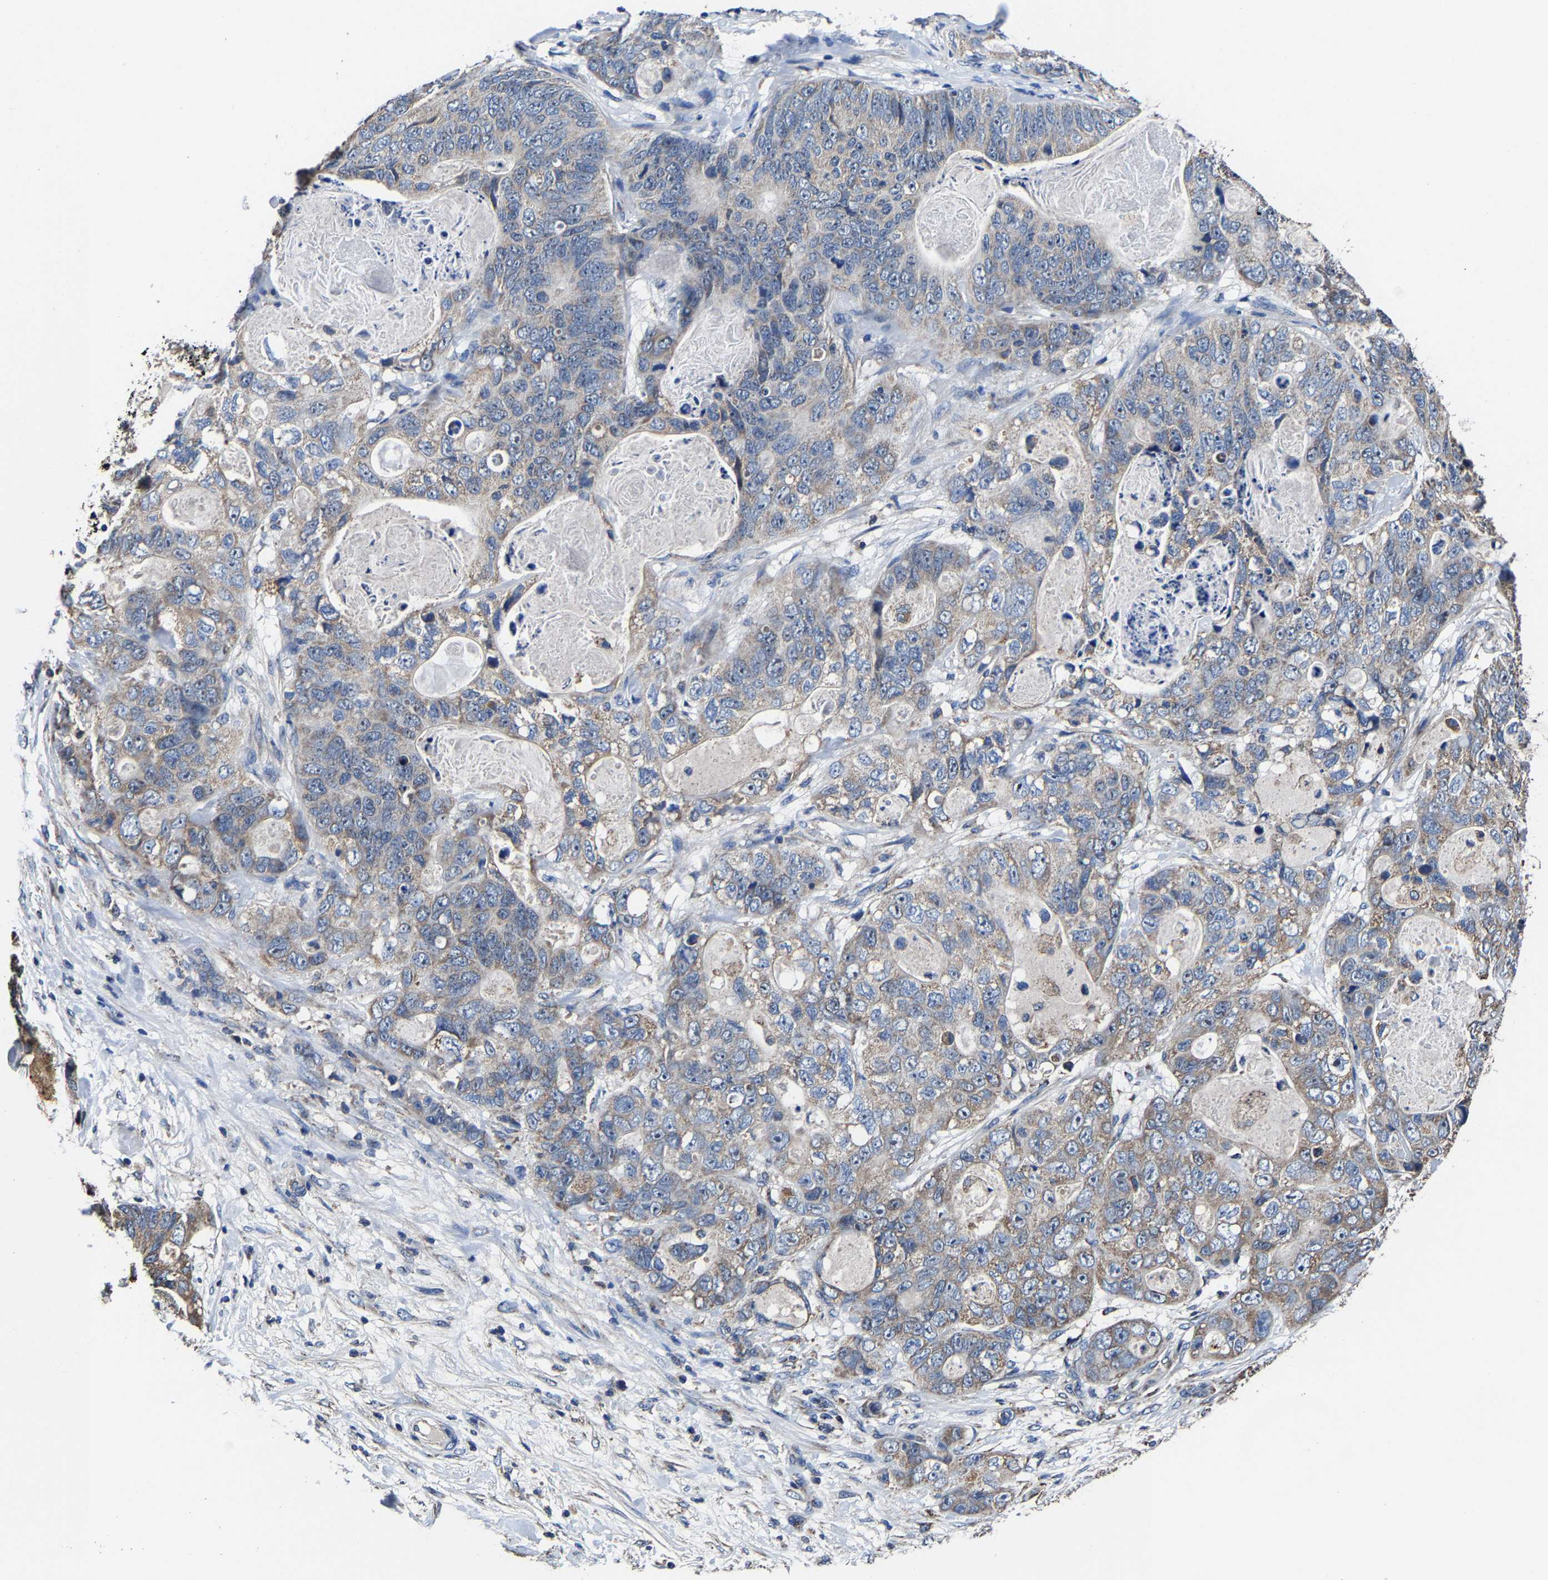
{"staining": {"intensity": "weak", "quantity": "25%-75%", "location": "cytoplasmic/membranous"}, "tissue": "stomach cancer", "cell_type": "Tumor cells", "image_type": "cancer", "snomed": [{"axis": "morphology", "description": "Normal tissue, NOS"}, {"axis": "morphology", "description": "Adenocarcinoma, NOS"}, {"axis": "topography", "description": "Stomach"}], "caption": "This histopathology image reveals stomach cancer (adenocarcinoma) stained with immunohistochemistry (IHC) to label a protein in brown. The cytoplasmic/membranous of tumor cells show weak positivity for the protein. Nuclei are counter-stained blue.", "gene": "ZCCHC7", "patient": {"sex": "female", "age": 89}}